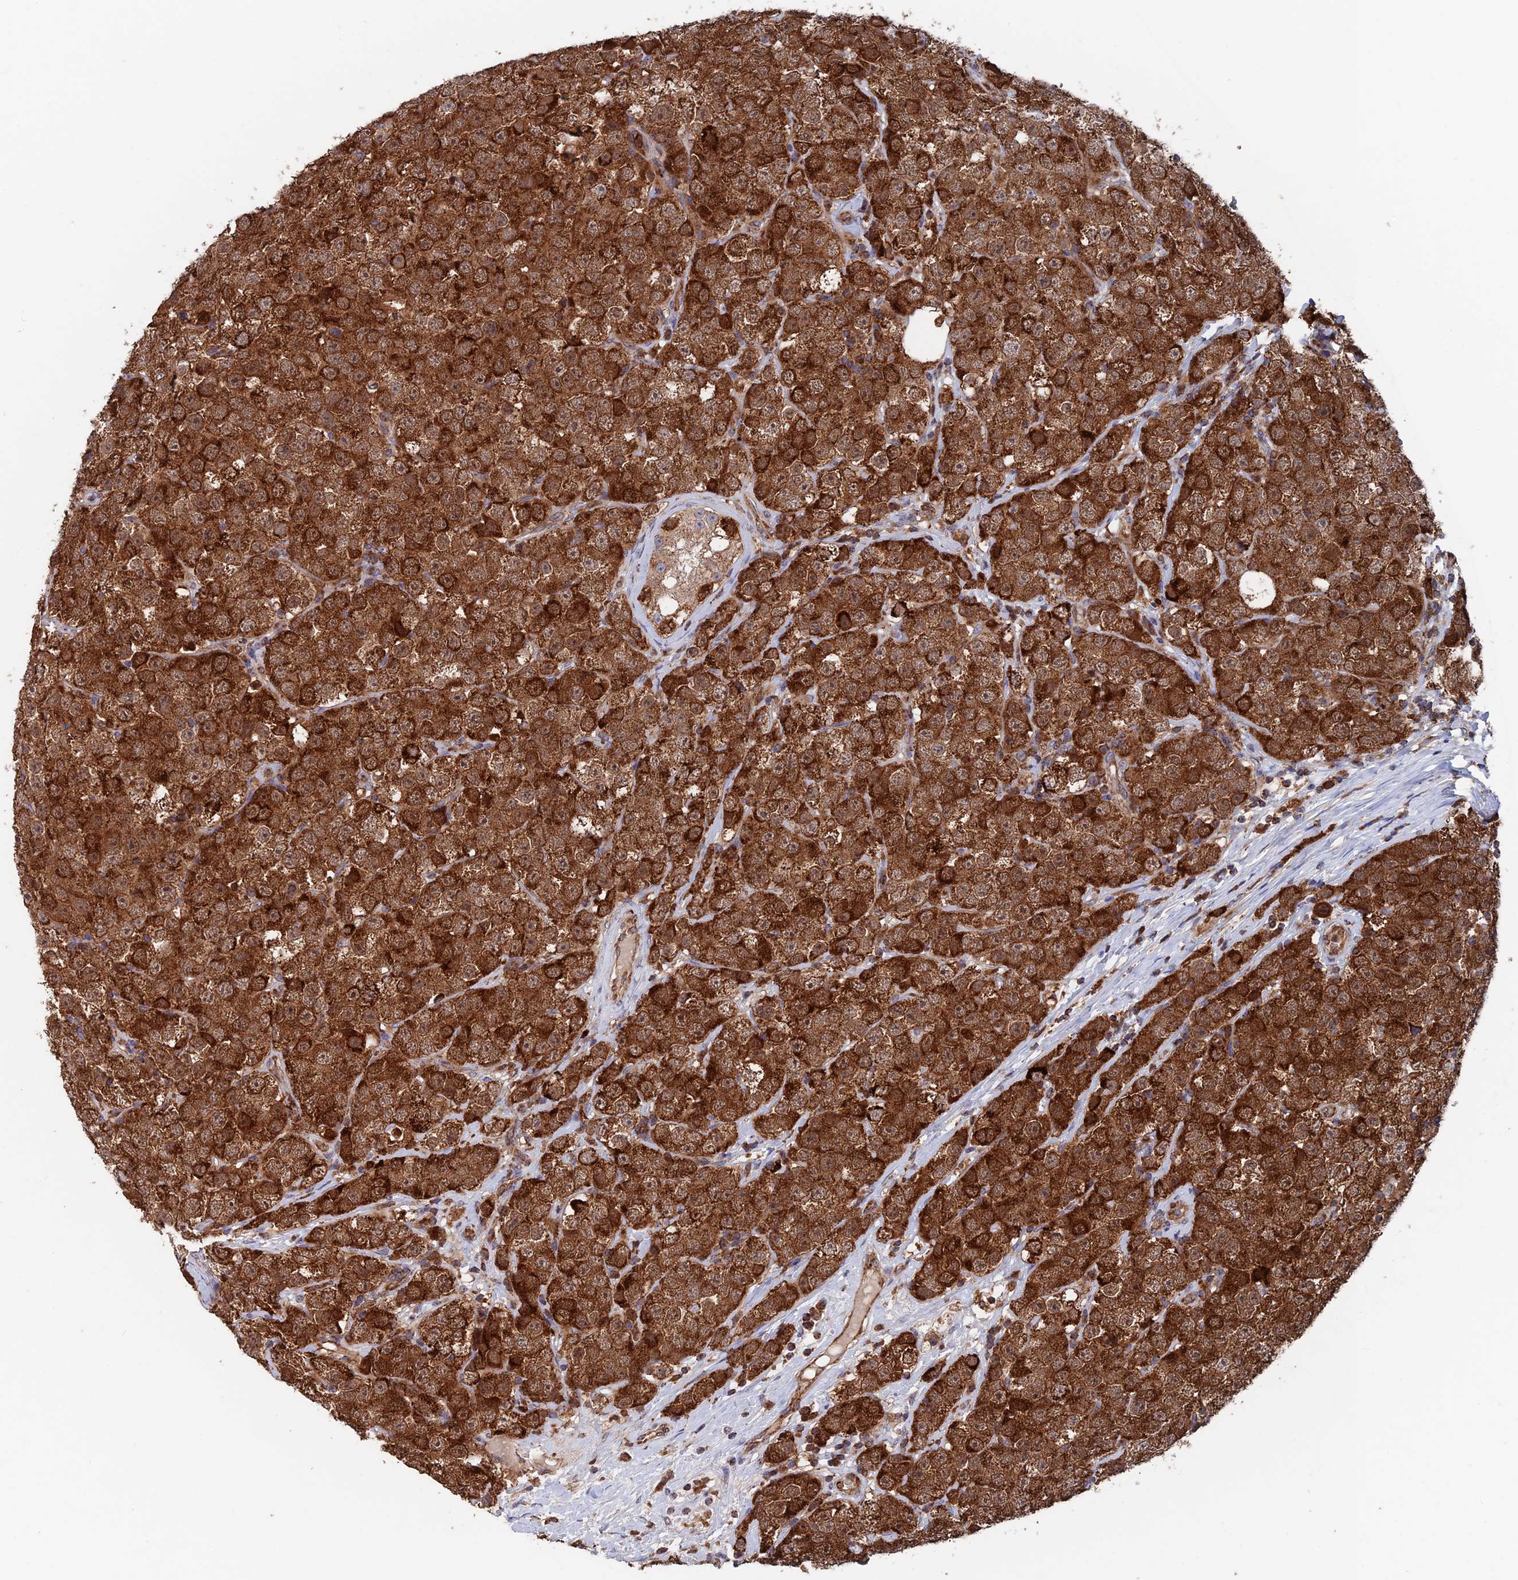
{"staining": {"intensity": "strong", "quantity": "25%-75%", "location": "cytoplasmic/membranous"}, "tissue": "testis cancer", "cell_type": "Tumor cells", "image_type": "cancer", "snomed": [{"axis": "morphology", "description": "Seminoma, NOS"}, {"axis": "topography", "description": "Testis"}], "caption": "Testis seminoma stained for a protein reveals strong cytoplasmic/membranous positivity in tumor cells. (DAB = brown stain, brightfield microscopy at high magnification).", "gene": "DTYMK", "patient": {"sex": "male", "age": 28}}